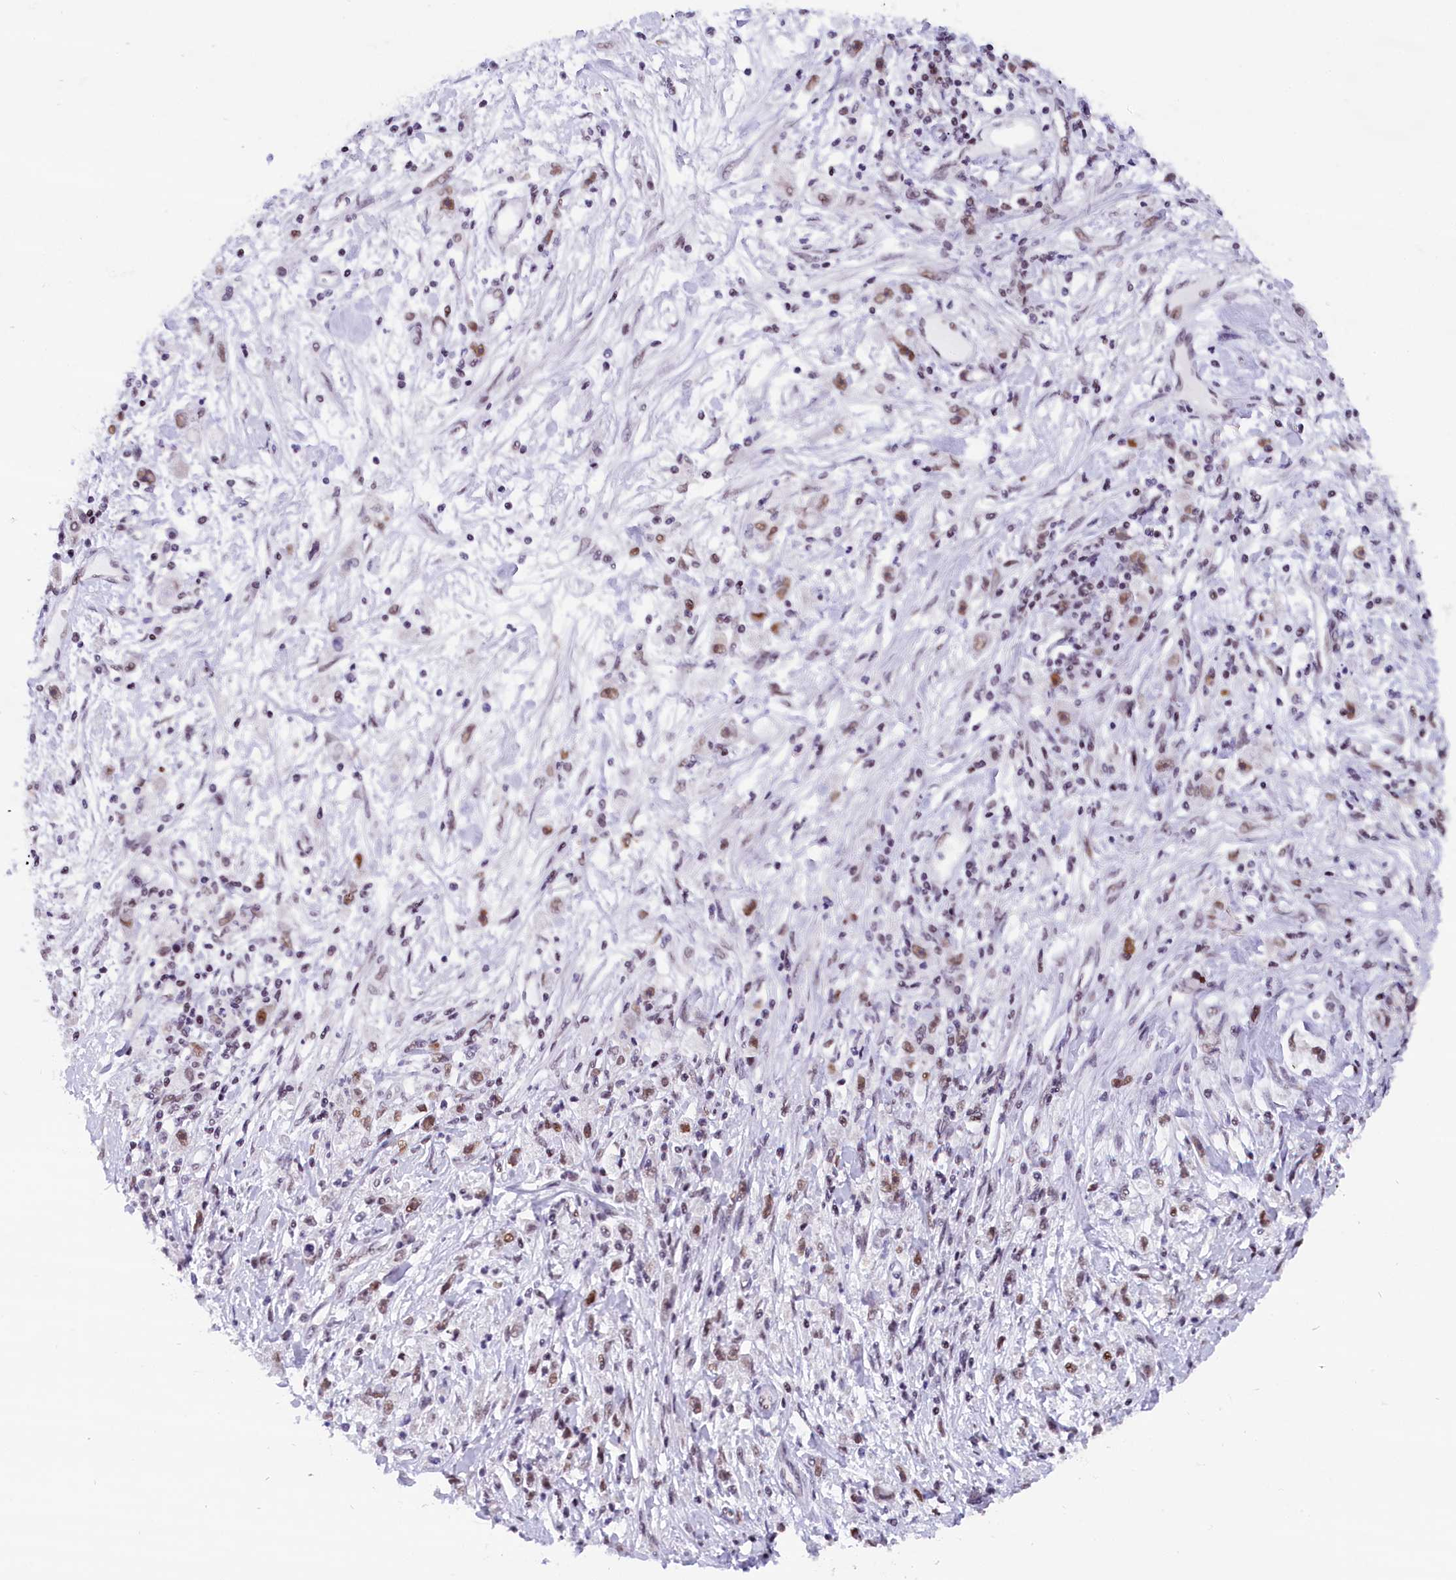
{"staining": {"intensity": "weak", "quantity": ">75%", "location": "nuclear"}, "tissue": "stomach cancer", "cell_type": "Tumor cells", "image_type": "cancer", "snomed": [{"axis": "morphology", "description": "Adenocarcinoma, NOS"}, {"axis": "topography", "description": "Stomach"}], "caption": "IHC (DAB) staining of stomach cancer (adenocarcinoma) exhibits weak nuclear protein positivity in about >75% of tumor cells.", "gene": "CDYL2", "patient": {"sex": "female", "age": 59}}